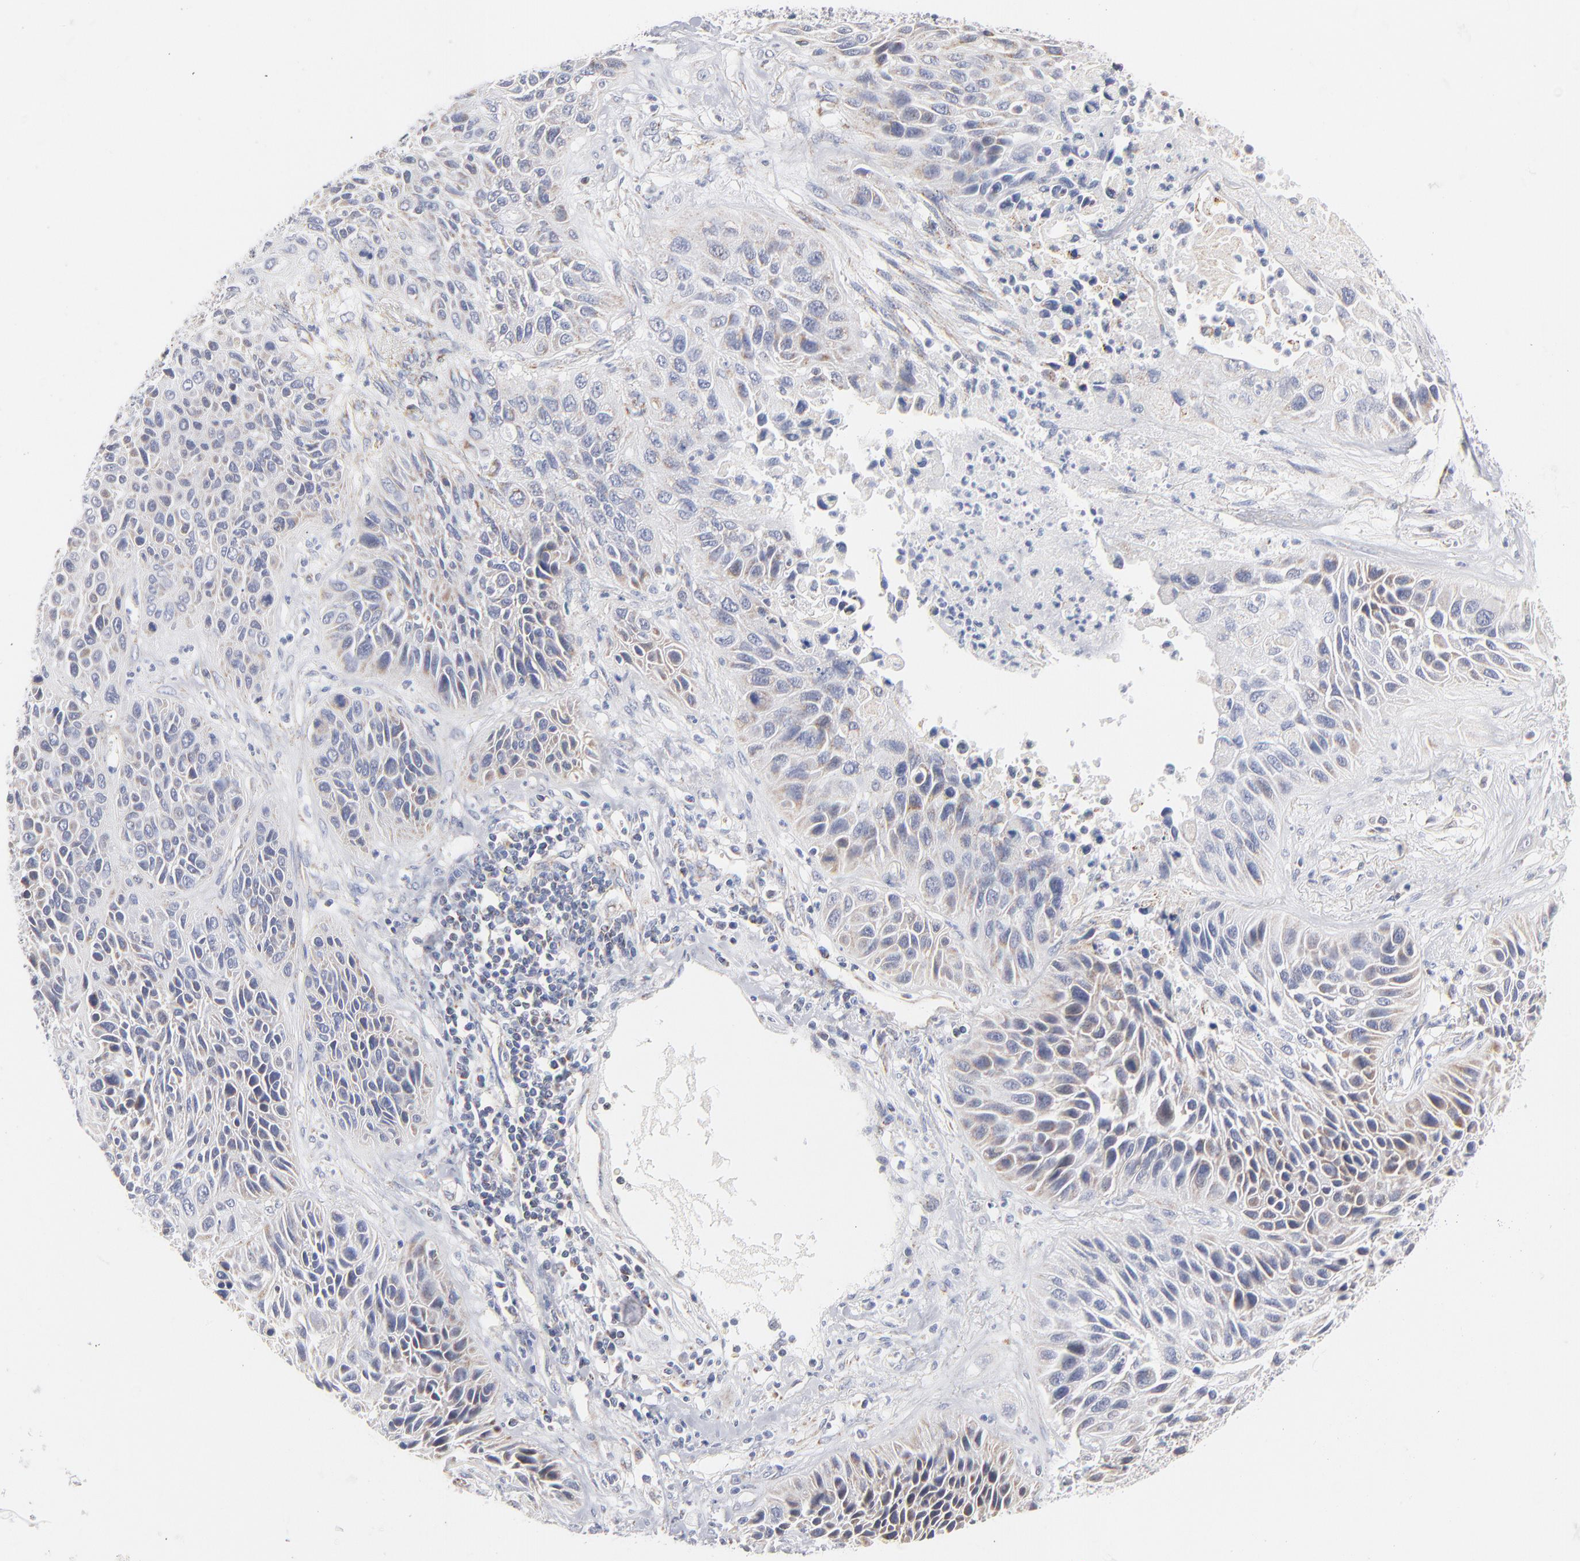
{"staining": {"intensity": "moderate", "quantity": "<25%", "location": "cytoplasmic/membranous"}, "tissue": "lung cancer", "cell_type": "Tumor cells", "image_type": "cancer", "snomed": [{"axis": "morphology", "description": "Squamous cell carcinoma, NOS"}, {"axis": "topography", "description": "Lung"}], "caption": "A photomicrograph showing moderate cytoplasmic/membranous expression in about <25% of tumor cells in lung cancer (squamous cell carcinoma), as visualized by brown immunohistochemical staining.", "gene": "MRPL58", "patient": {"sex": "female", "age": 76}}